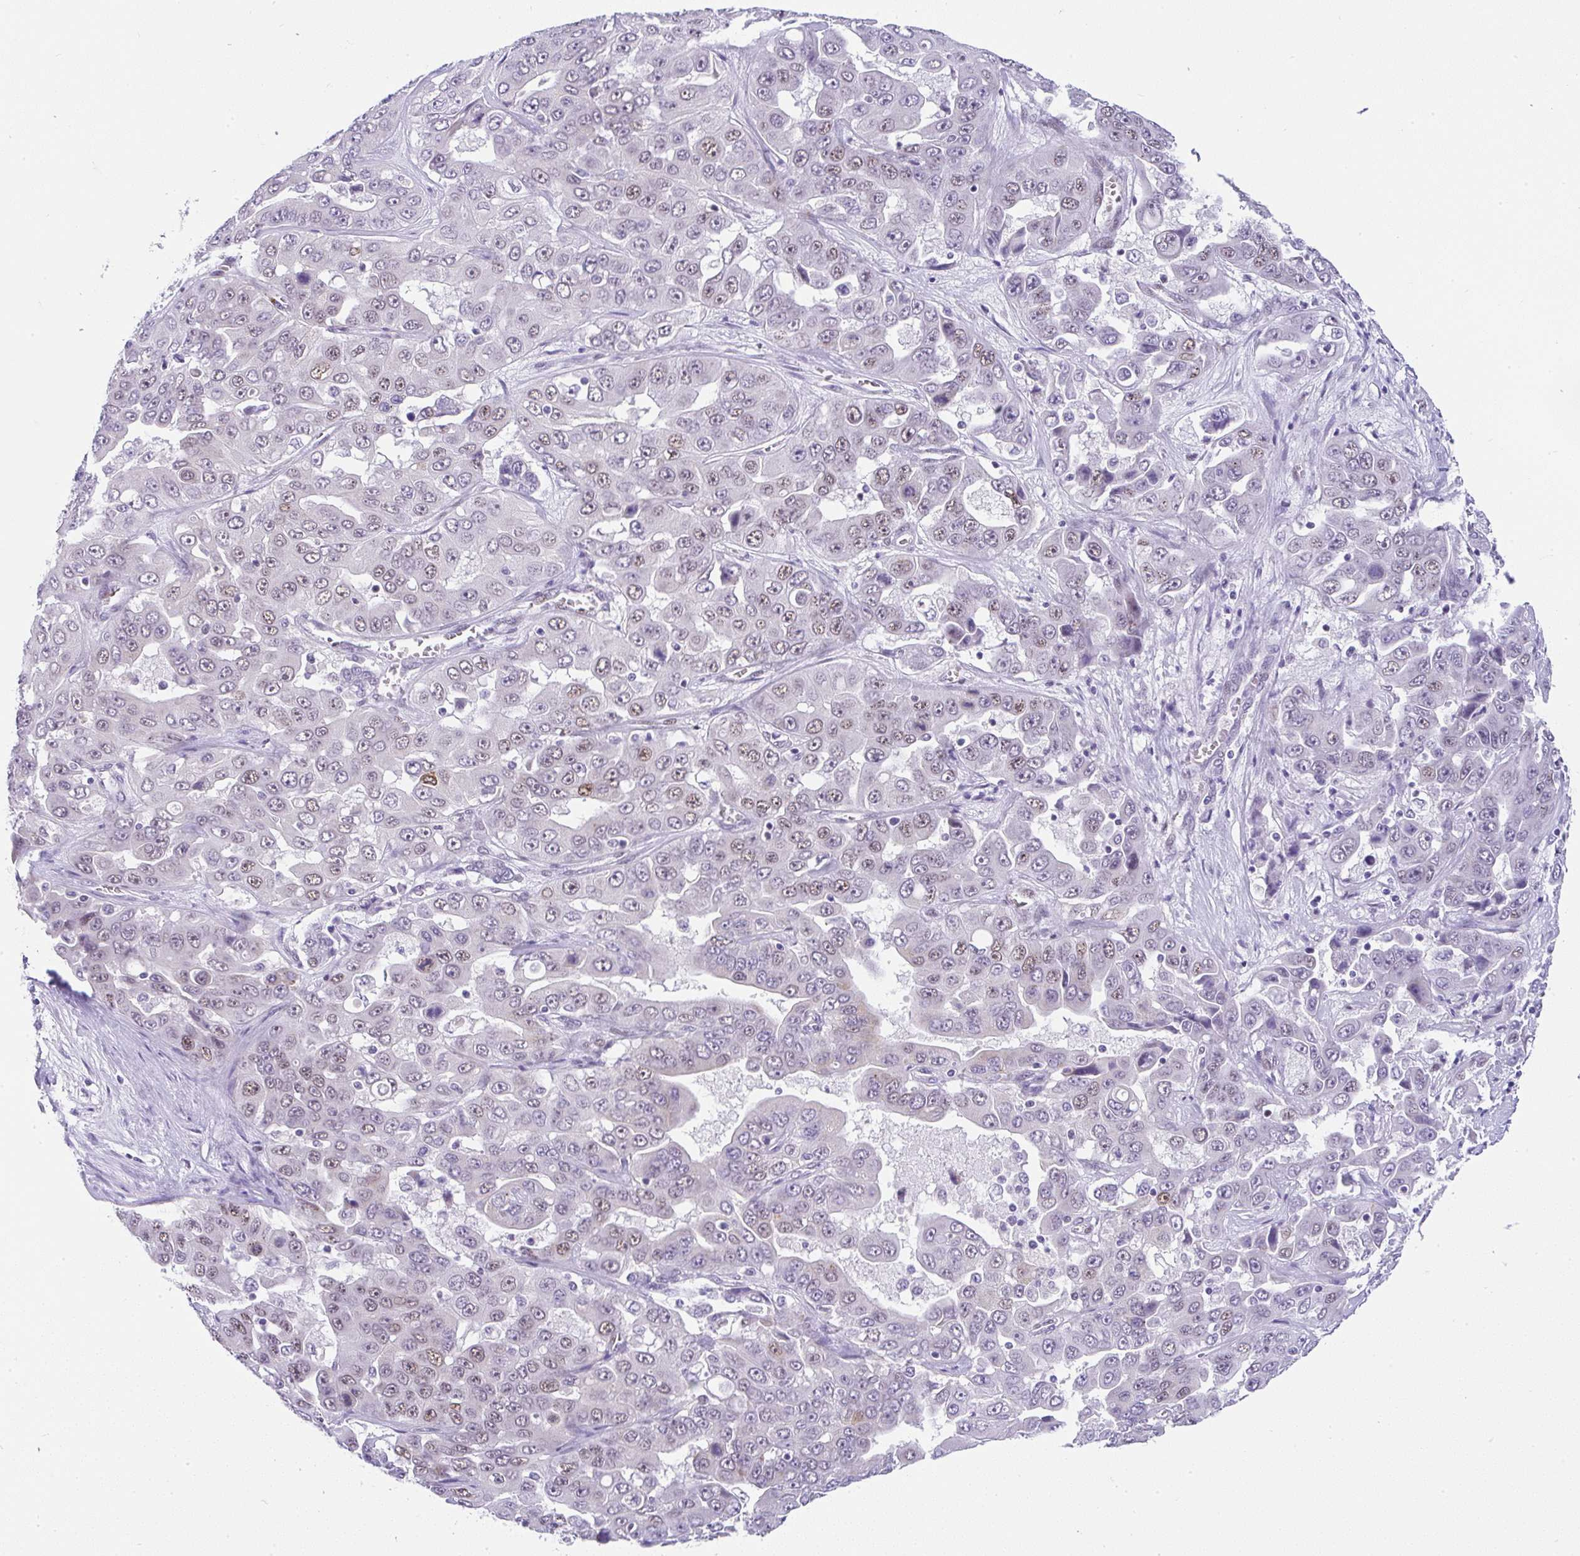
{"staining": {"intensity": "moderate", "quantity": "25%-75%", "location": "nuclear"}, "tissue": "liver cancer", "cell_type": "Tumor cells", "image_type": "cancer", "snomed": [{"axis": "morphology", "description": "Cholangiocarcinoma"}, {"axis": "topography", "description": "Liver"}], "caption": "Liver cancer stained for a protein (brown) demonstrates moderate nuclear positive staining in approximately 25%-75% of tumor cells.", "gene": "NR1D2", "patient": {"sex": "female", "age": 52}}